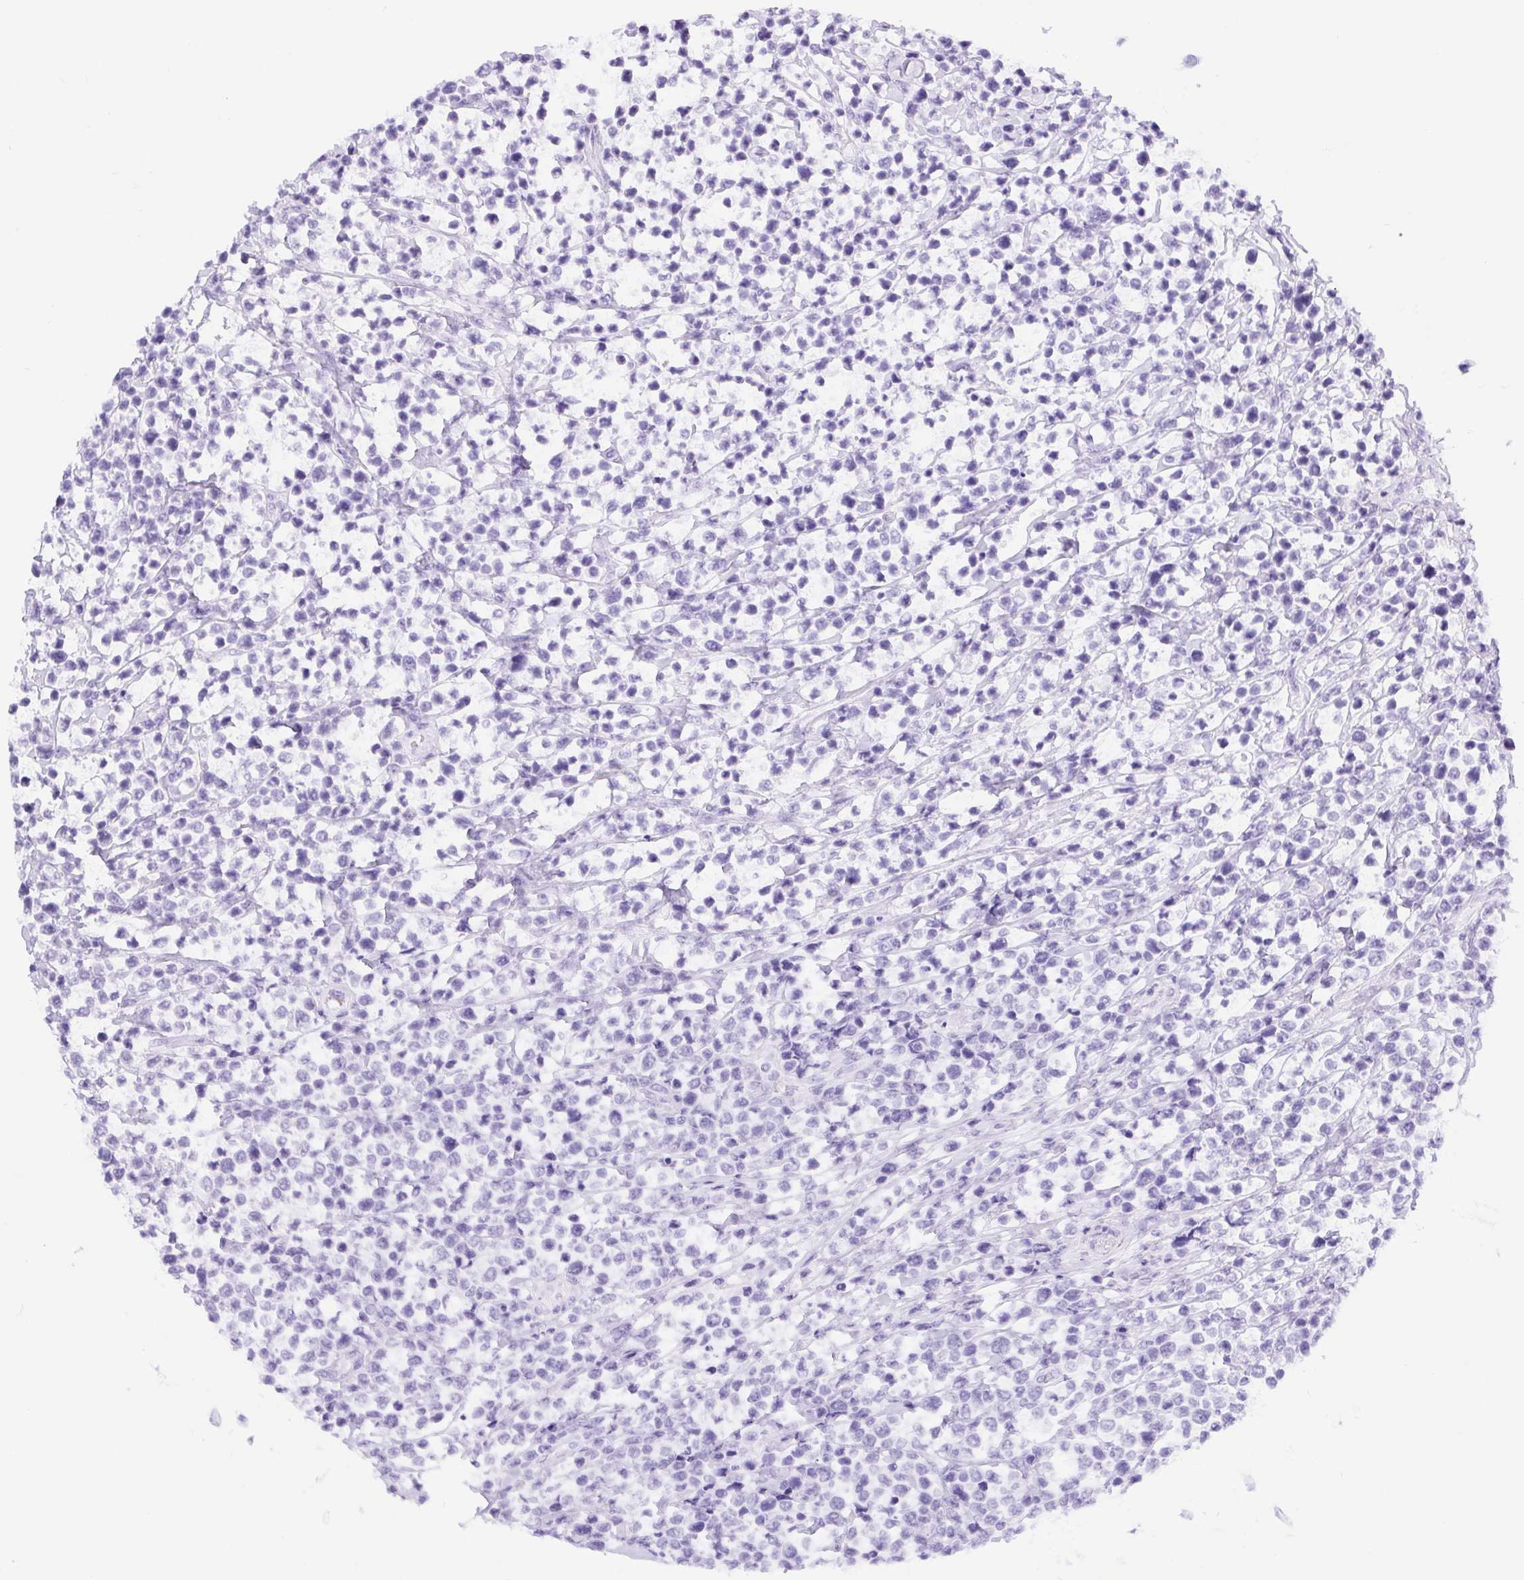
{"staining": {"intensity": "negative", "quantity": "none", "location": "none"}, "tissue": "lymphoma", "cell_type": "Tumor cells", "image_type": "cancer", "snomed": [{"axis": "morphology", "description": "Malignant lymphoma, non-Hodgkin's type, High grade"}, {"axis": "topography", "description": "Soft tissue"}], "caption": "The histopathology image demonstrates no staining of tumor cells in high-grade malignant lymphoma, non-Hodgkin's type. The staining was performed using DAB to visualize the protein expression in brown, while the nuclei were stained in blue with hematoxylin (Magnification: 20x).", "gene": "DDX17", "patient": {"sex": "female", "age": 56}}